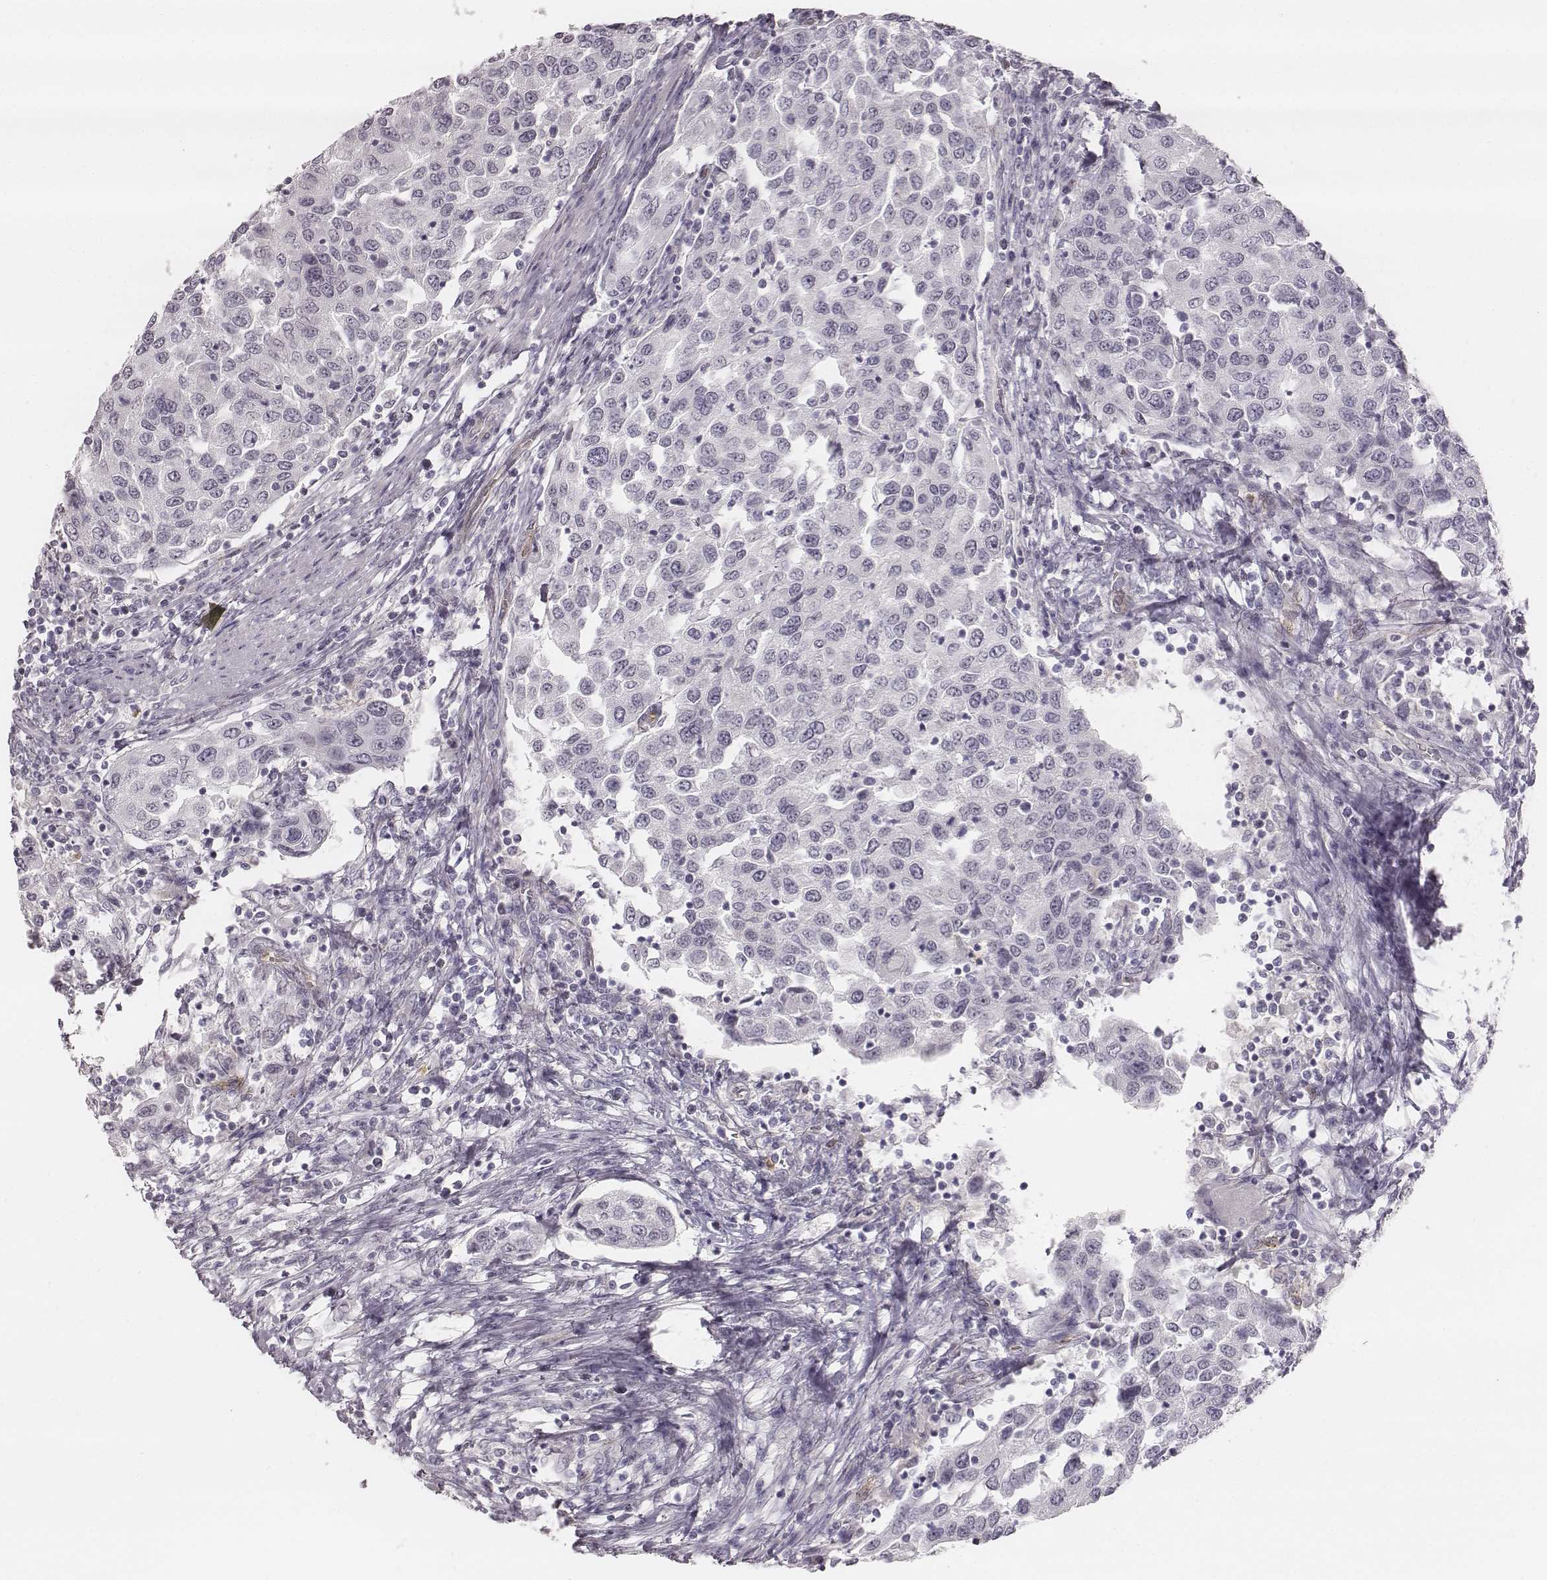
{"staining": {"intensity": "negative", "quantity": "none", "location": "none"}, "tissue": "urothelial cancer", "cell_type": "Tumor cells", "image_type": "cancer", "snomed": [{"axis": "morphology", "description": "Urothelial carcinoma, High grade"}, {"axis": "topography", "description": "Urinary bladder"}], "caption": "This is a image of immunohistochemistry staining of urothelial cancer, which shows no positivity in tumor cells. Nuclei are stained in blue.", "gene": "KCNJ12", "patient": {"sex": "female", "age": 78}}